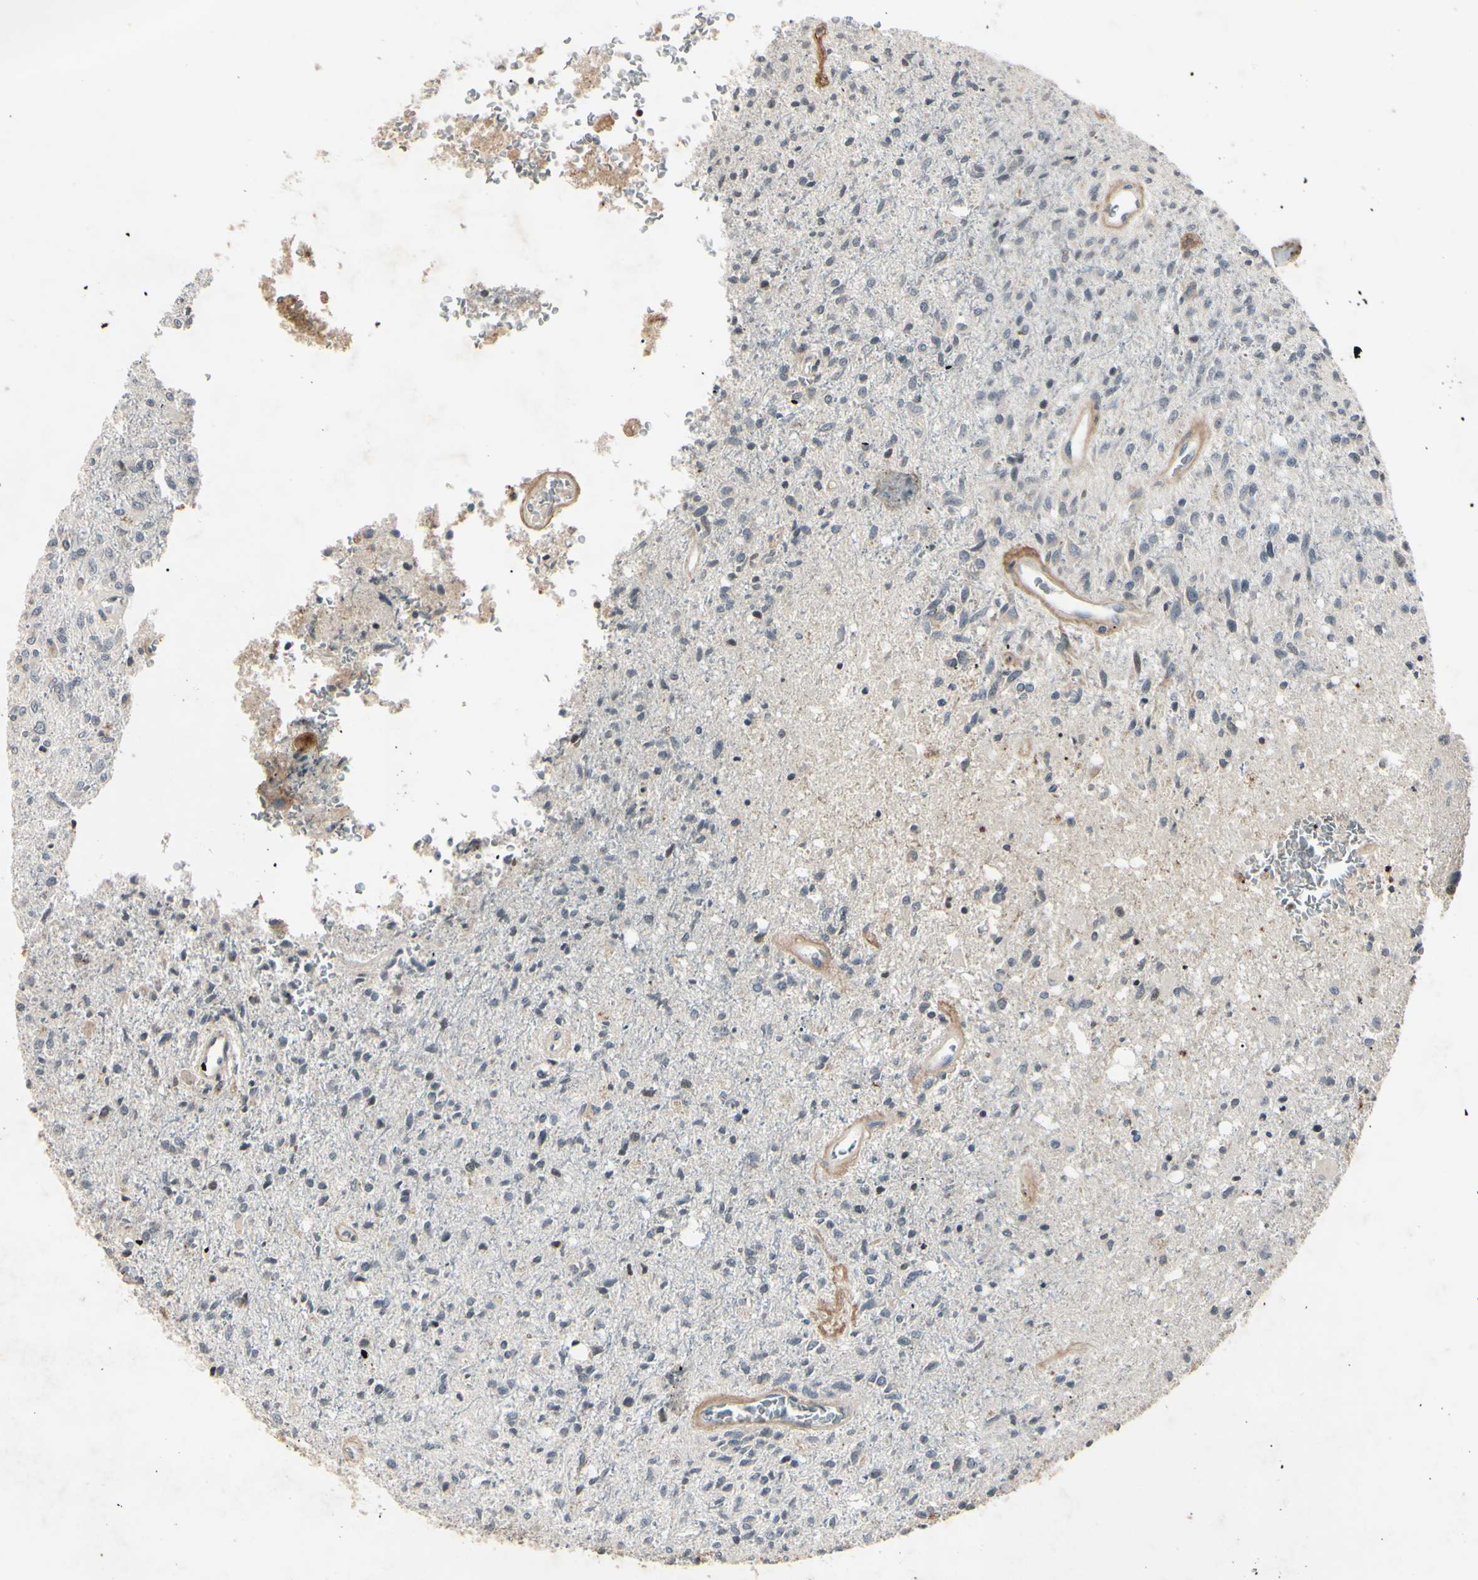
{"staining": {"intensity": "negative", "quantity": "none", "location": "none"}, "tissue": "glioma", "cell_type": "Tumor cells", "image_type": "cancer", "snomed": [{"axis": "morphology", "description": "Normal tissue, NOS"}, {"axis": "morphology", "description": "Glioma, malignant, High grade"}, {"axis": "topography", "description": "Cerebral cortex"}], "caption": "Immunohistochemical staining of glioma reveals no significant staining in tumor cells.", "gene": "AEBP1", "patient": {"sex": "male", "age": 77}}